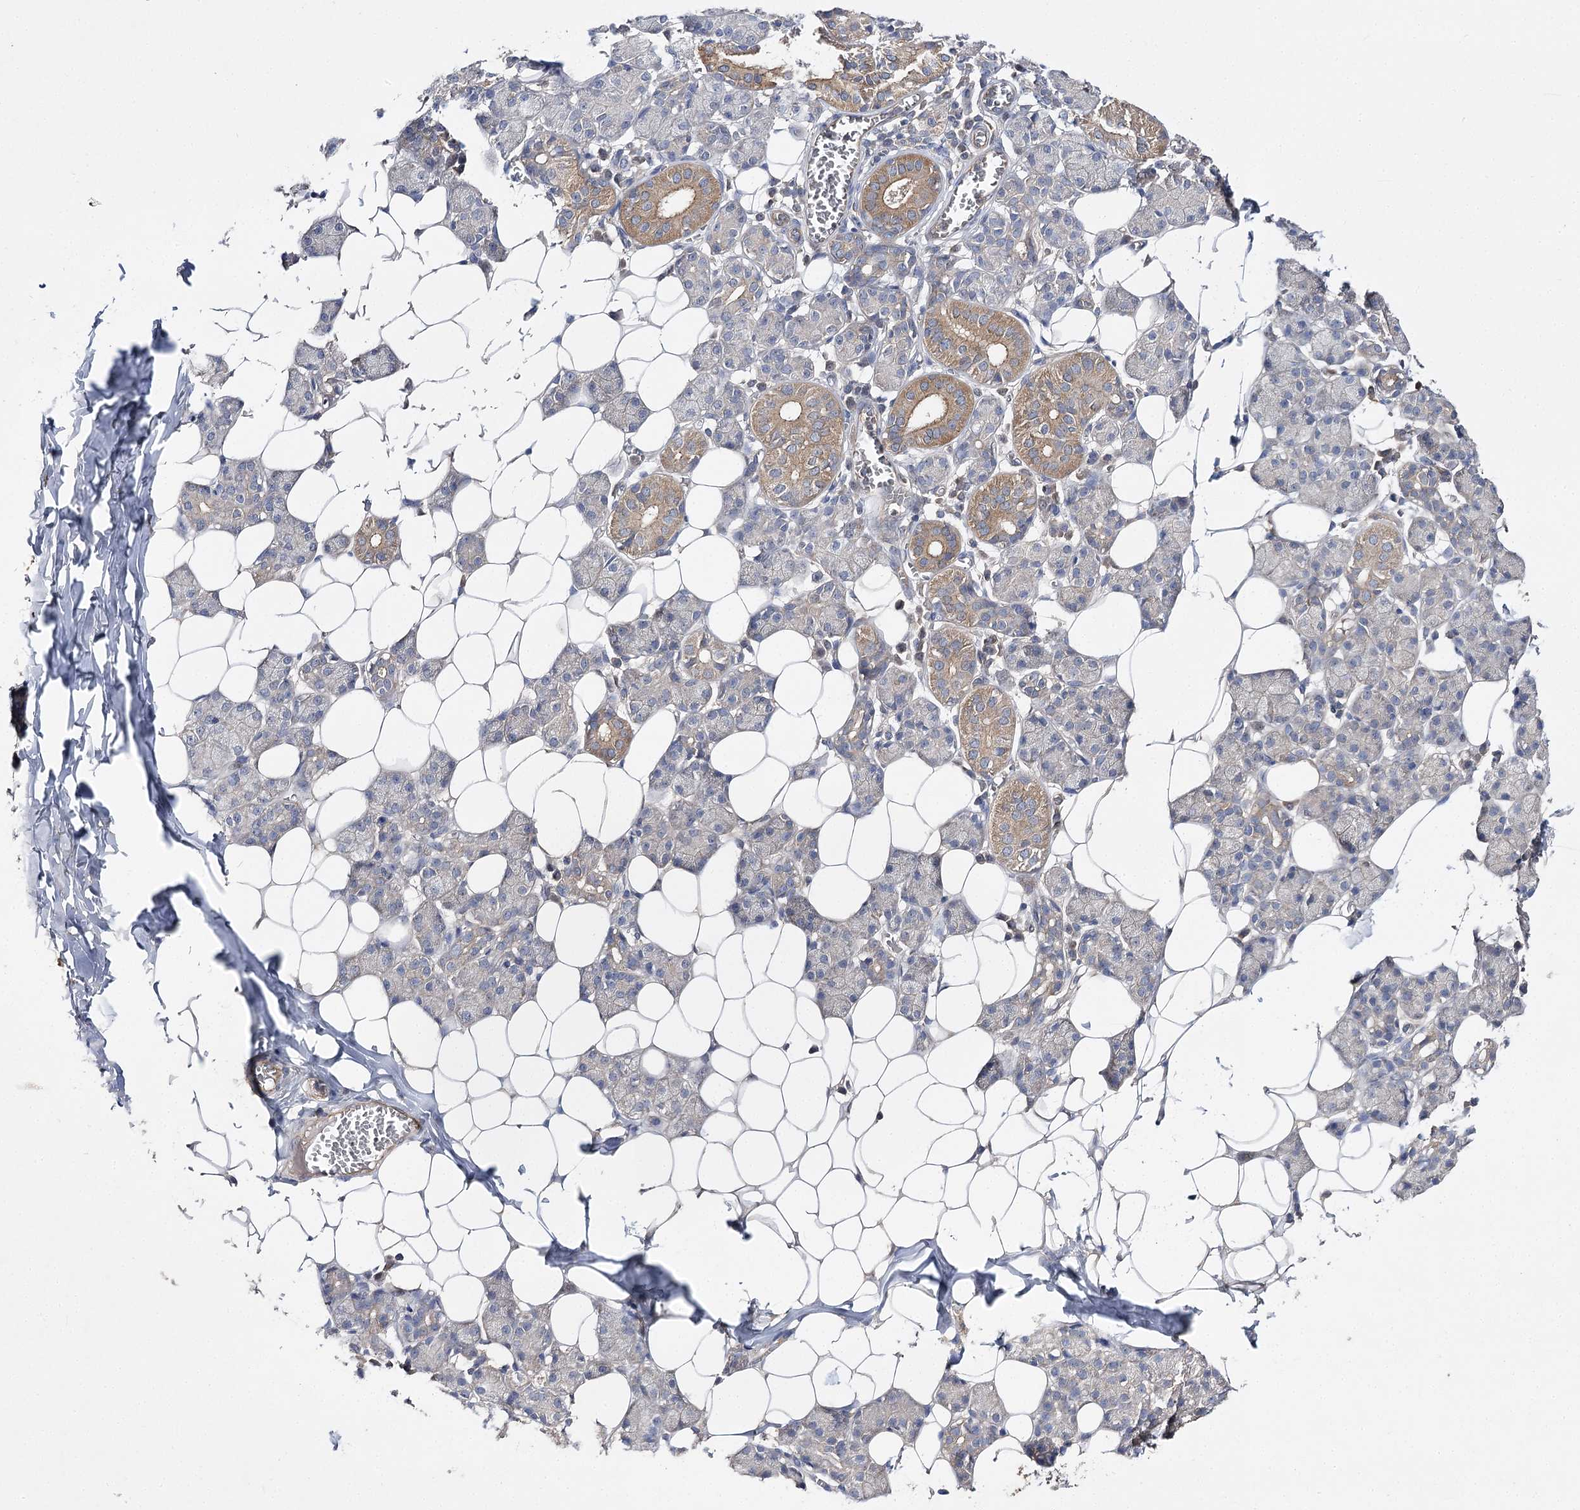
{"staining": {"intensity": "strong", "quantity": "<25%", "location": "cytoplasmic/membranous"}, "tissue": "salivary gland", "cell_type": "Glandular cells", "image_type": "normal", "snomed": [{"axis": "morphology", "description": "Normal tissue, NOS"}, {"axis": "topography", "description": "Salivary gland"}], "caption": "Immunohistochemistry of normal salivary gland demonstrates medium levels of strong cytoplasmic/membranous positivity in approximately <25% of glandular cells. (DAB = brown stain, brightfield microscopy at high magnification).", "gene": "BCR", "patient": {"sex": "female", "age": 33}}